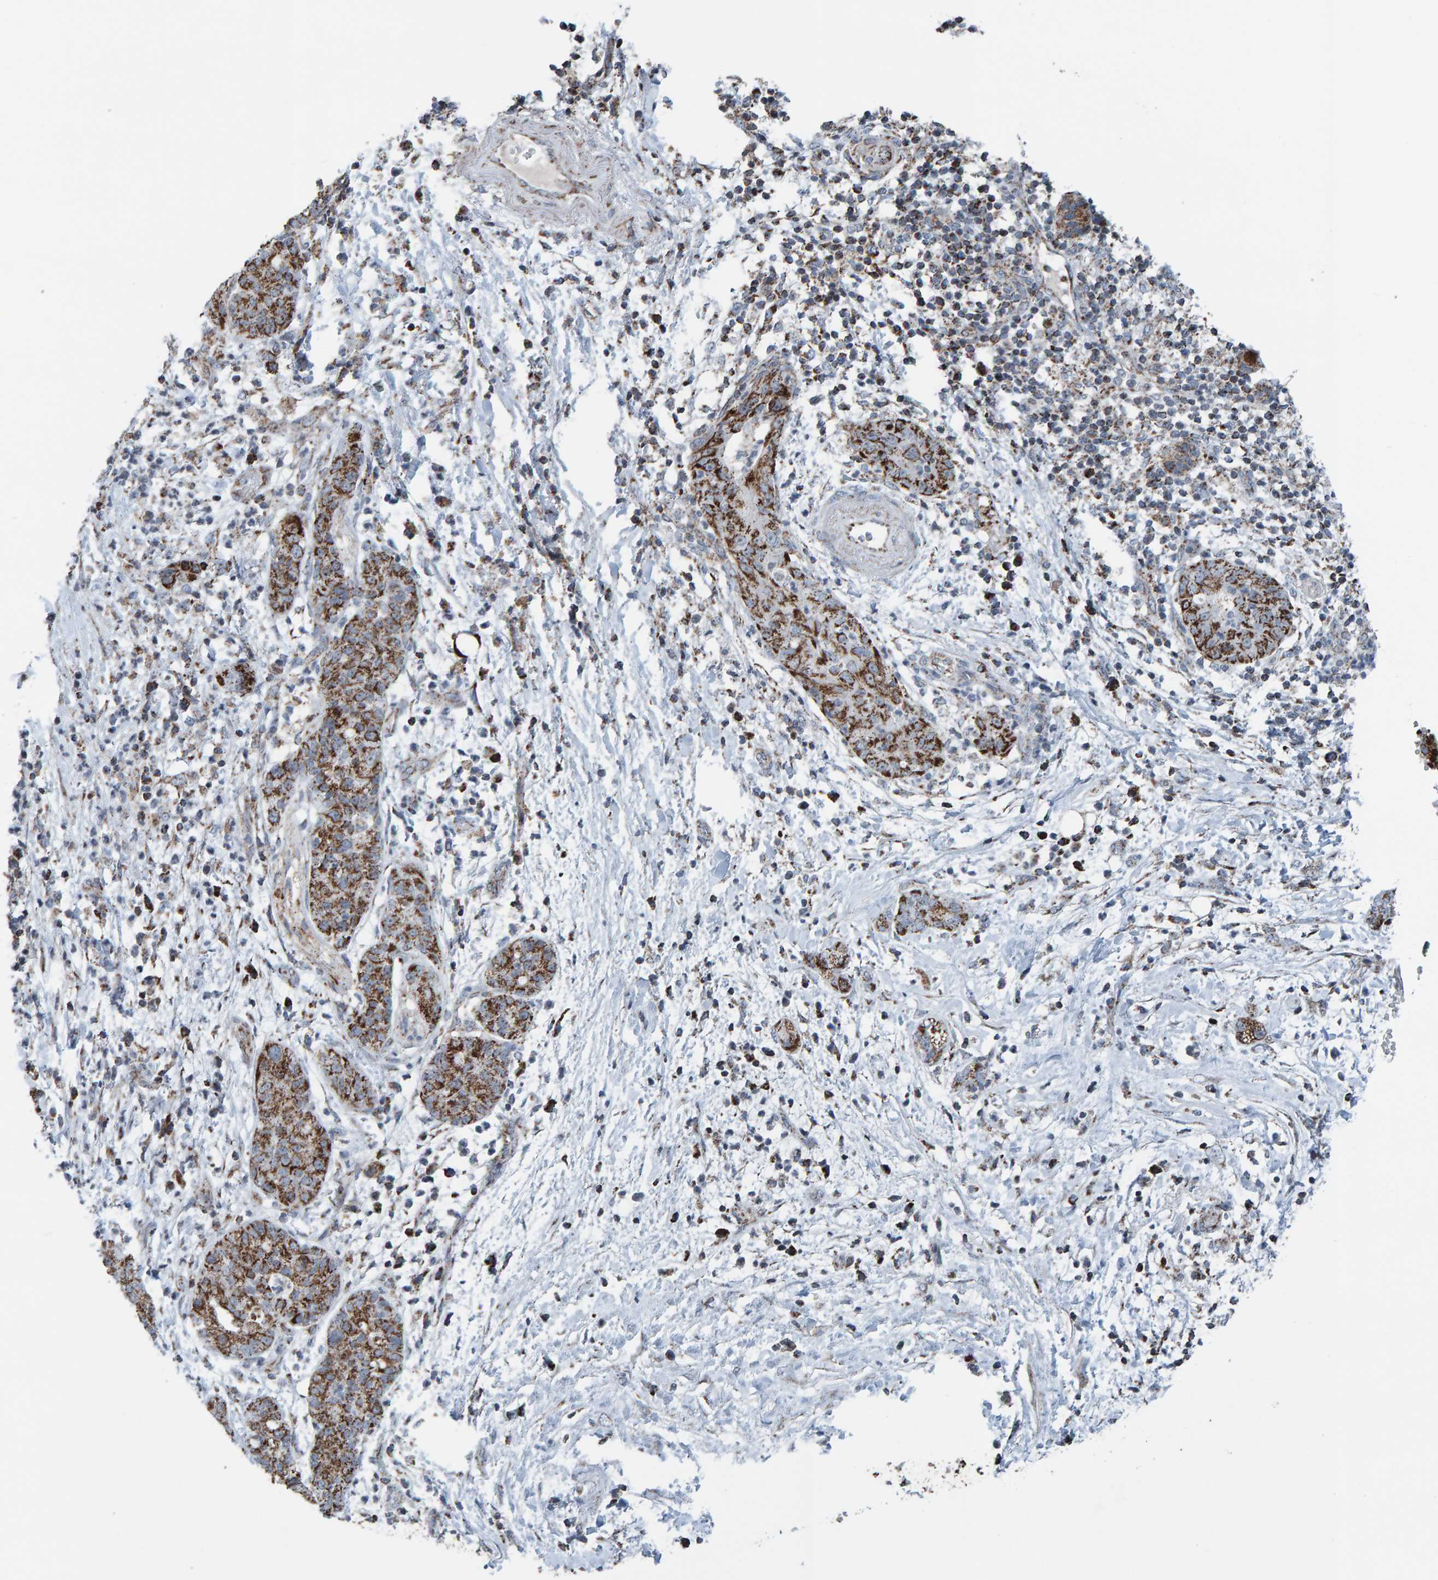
{"staining": {"intensity": "strong", "quantity": "25%-75%", "location": "cytoplasmic/membranous"}, "tissue": "pancreatic cancer", "cell_type": "Tumor cells", "image_type": "cancer", "snomed": [{"axis": "morphology", "description": "Adenocarcinoma, NOS"}, {"axis": "topography", "description": "Pancreas"}], "caption": "Immunohistochemical staining of human pancreatic cancer displays strong cytoplasmic/membranous protein expression in approximately 25%-75% of tumor cells.", "gene": "ZNF48", "patient": {"sex": "female", "age": 78}}